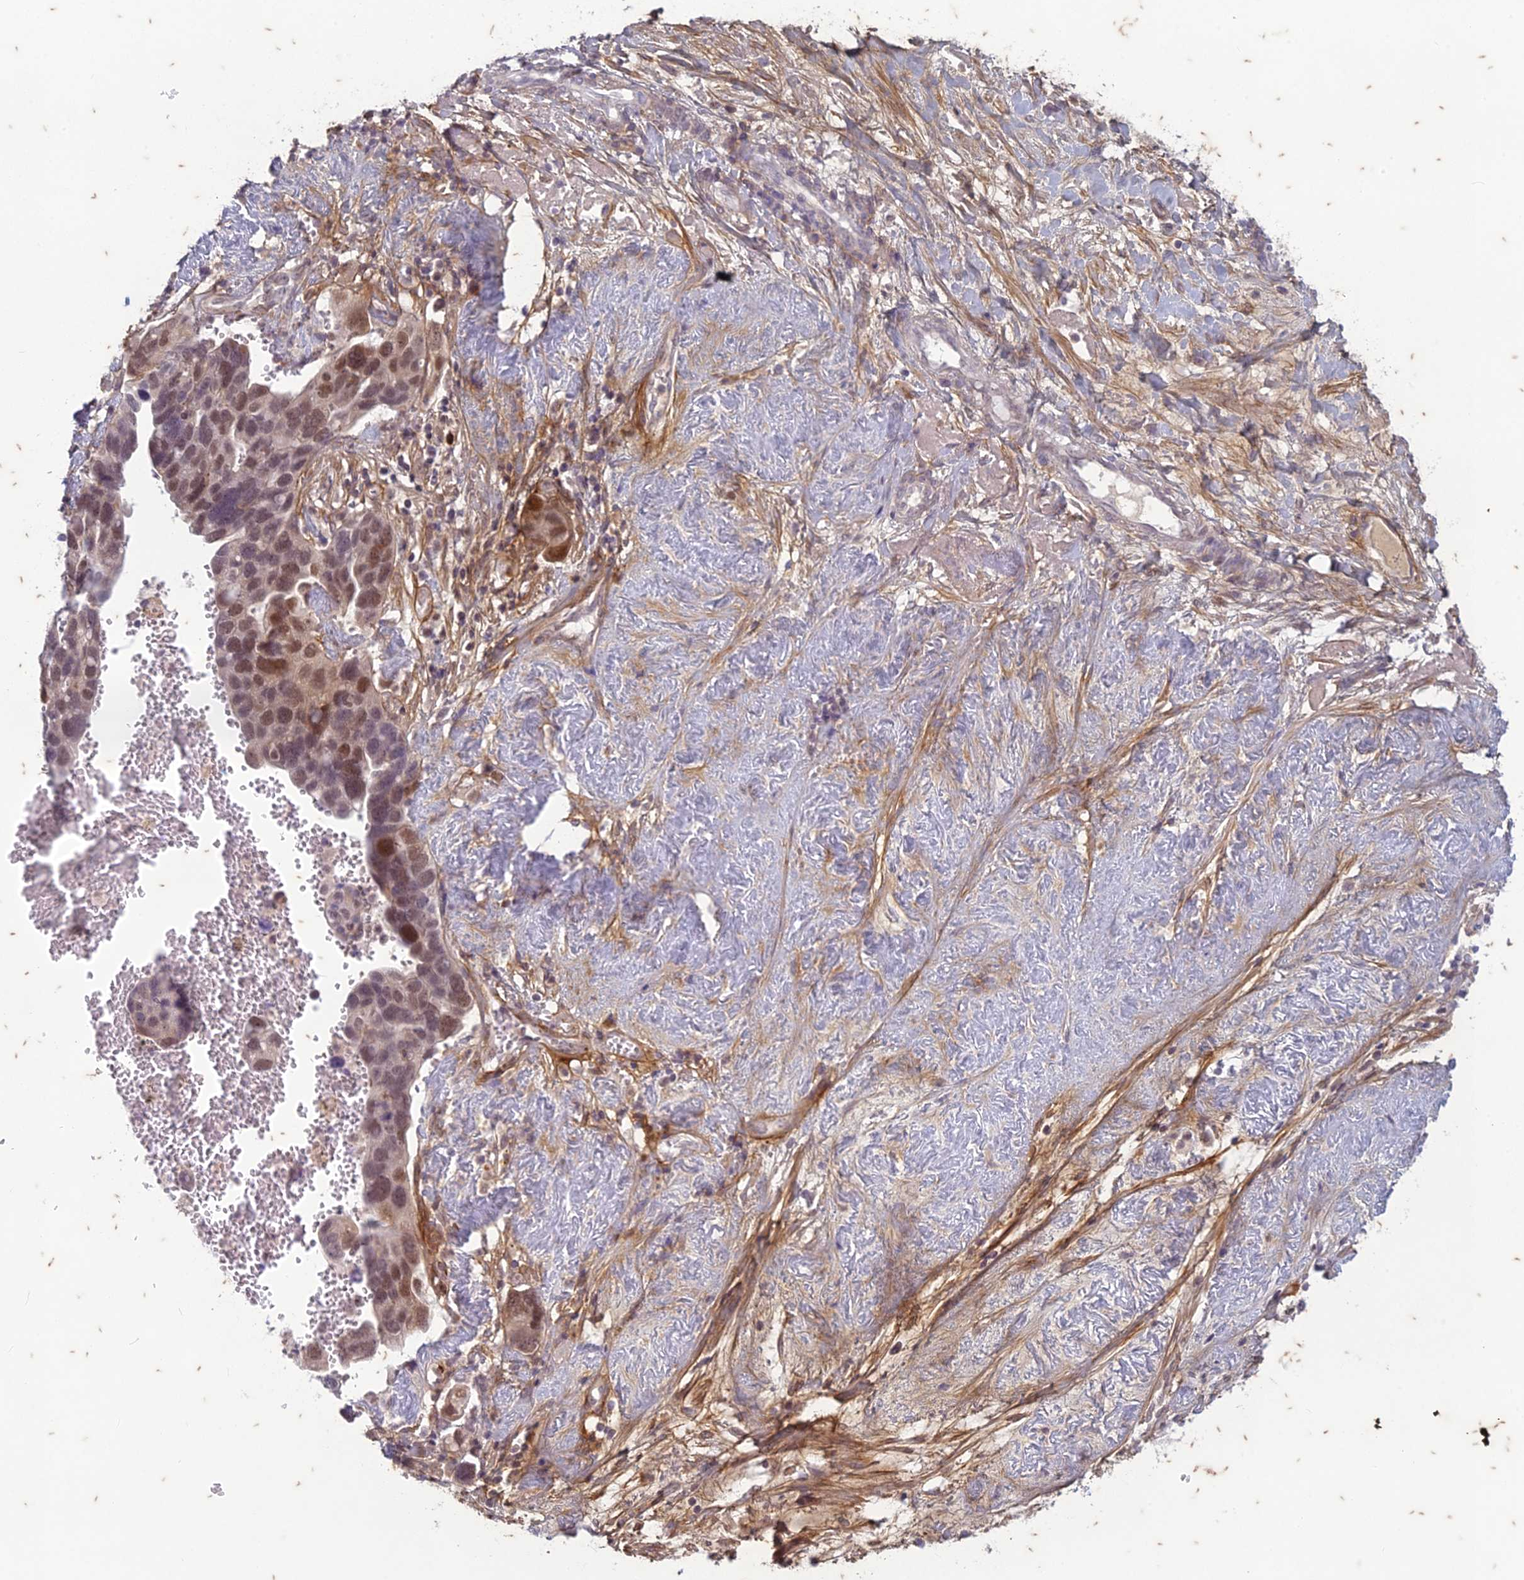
{"staining": {"intensity": "moderate", "quantity": "25%-75%", "location": "nuclear"}, "tissue": "ovarian cancer", "cell_type": "Tumor cells", "image_type": "cancer", "snomed": [{"axis": "morphology", "description": "Cystadenocarcinoma, serous, NOS"}, {"axis": "topography", "description": "Ovary"}], "caption": "Immunohistochemistry micrograph of human ovarian serous cystadenocarcinoma stained for a protein (brown), which shows medium levels of moderate nuclear positivity in approximately 25%-75% of tumor cells.", "gene": "PABPN1L", "patient": {"sex": "female", "age": 54}}